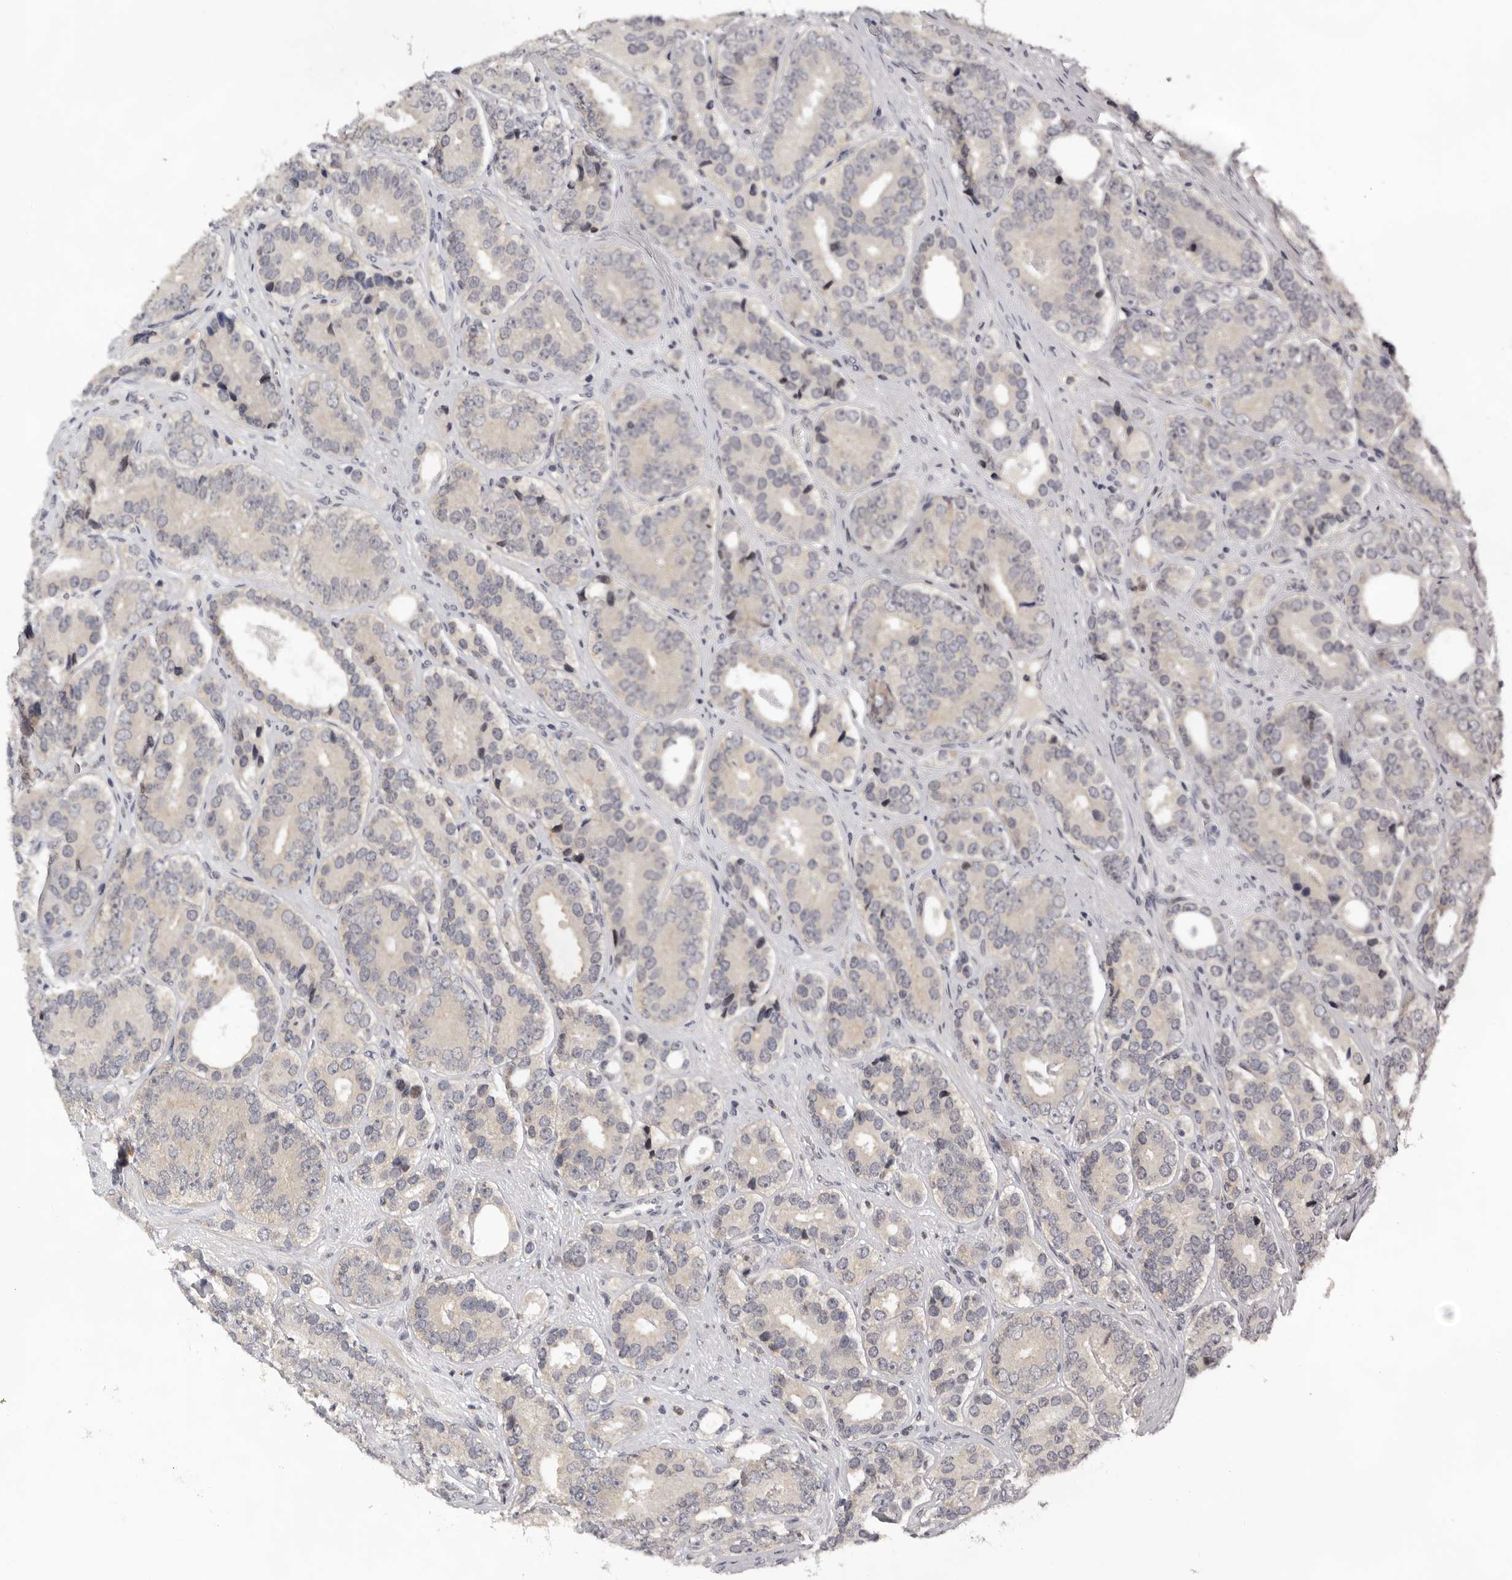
{"staining": {"intensity": "negative", "quantity": "none", "location": "none"}, "tissue": "prostate cancer", "cell_type": "Tumor cells", "image_type": "cancer", "snomed": [{"axis": "morphology", "description": "Adenocarcinoma, High grade"}, {"axis": "topography", "description": "Prostate"}], "caption": "Human prostate cancer stained for a protein using IHC reveals no positivity in tumor cells.", "gene": "KIF2B", "patient": {"sex": "male", "age": 56}}